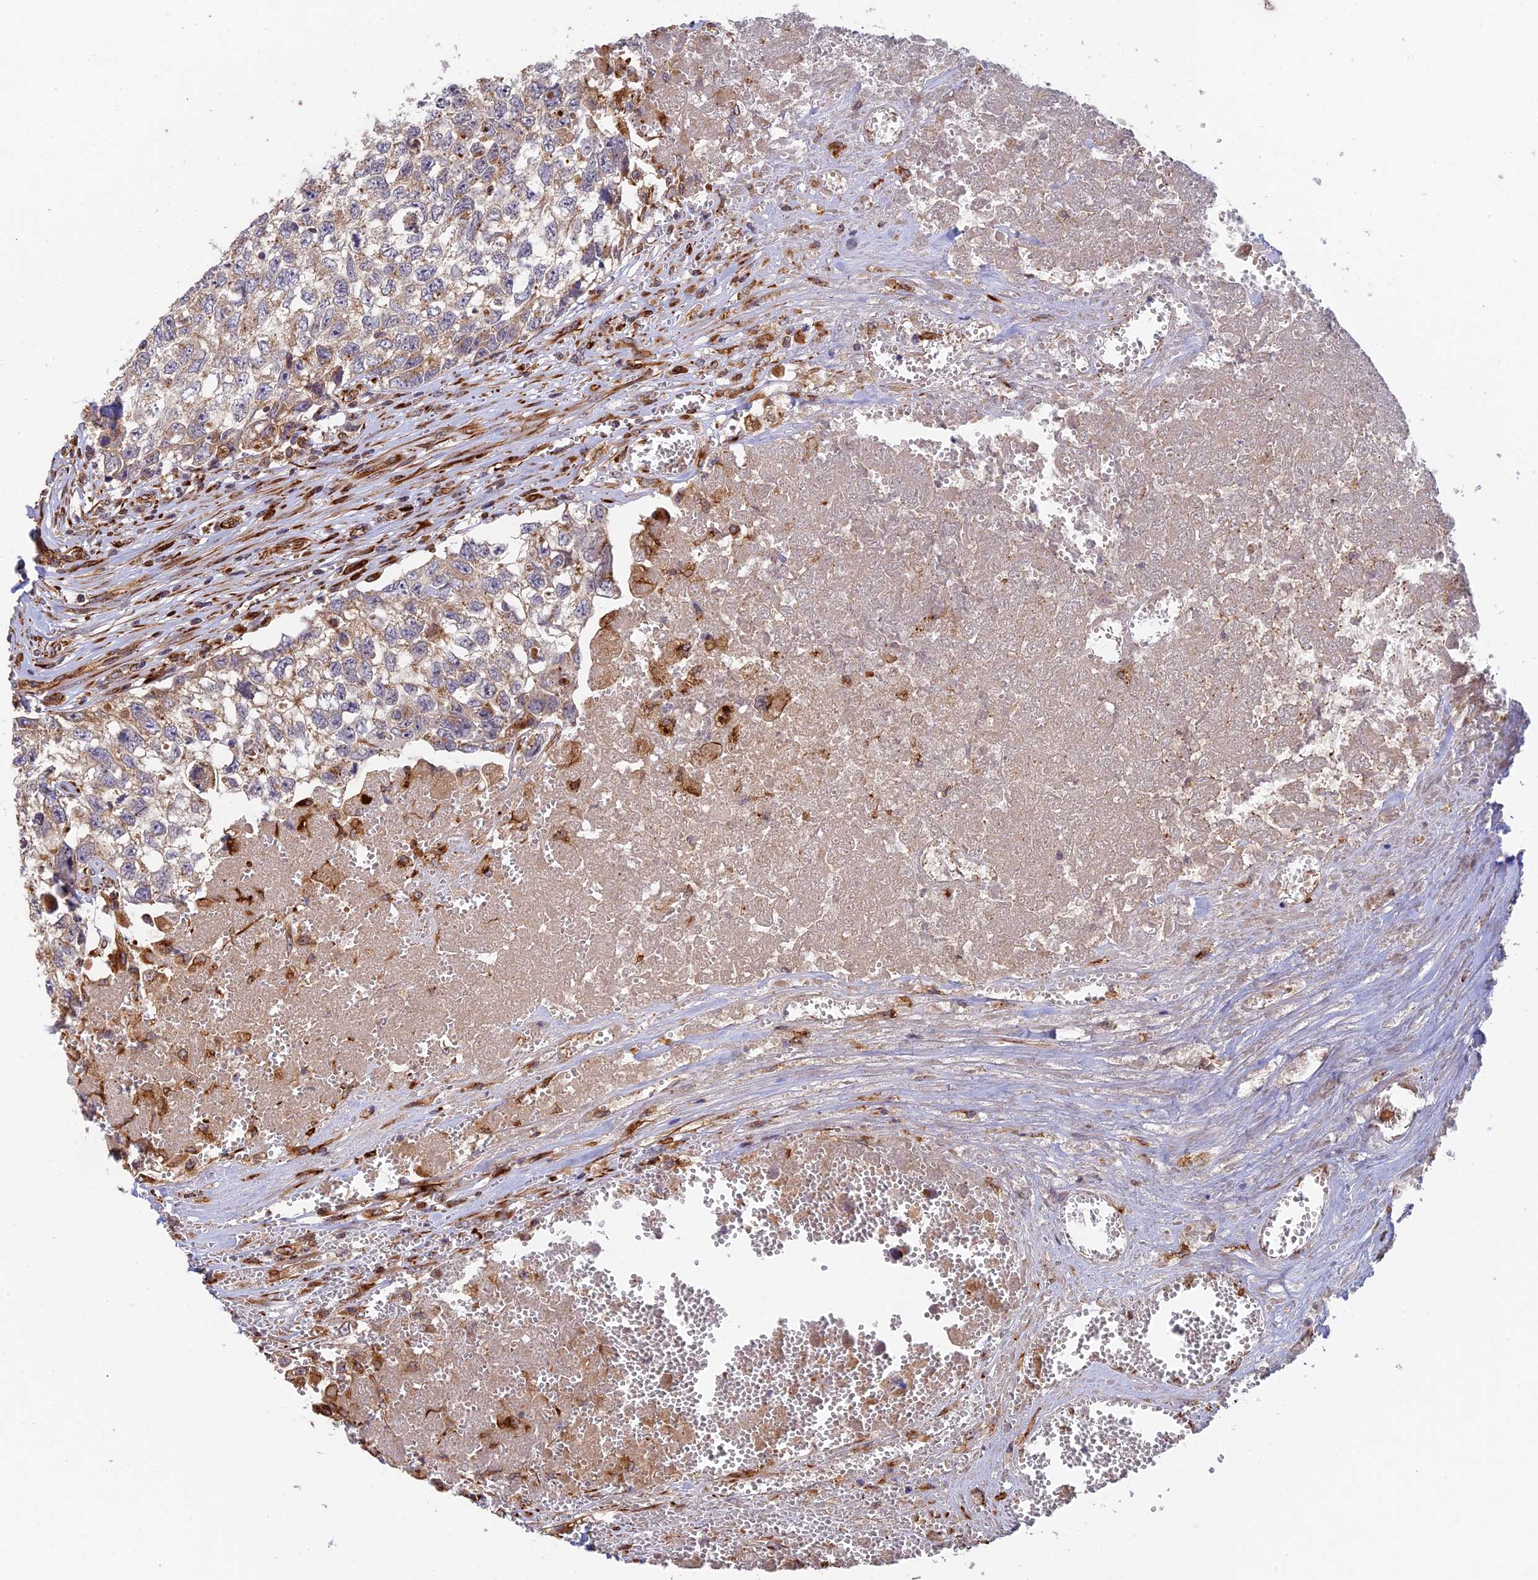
{"staining": {"intensity": "weak", "quantity": "<25%", "location": "cytoplasmic/membranous"}, "tissue": "testis cancer", "cell_type": "Tumor cells", "image_type": "cancer", "snomed": [{"axis": "morphology", "description": "Seminoma, NOS"}, {"axis": "morphology", "description": "Carcinoma, Embryonal, NOS"}, {"axis": "topography", "description": "Testis"}], "caption": "Immunohistochemistry of seminoma (testis) displays no positivity in tumor cells.", "gene": "PPP2R3C", "patient": {"sex": "male", "age": 29}}